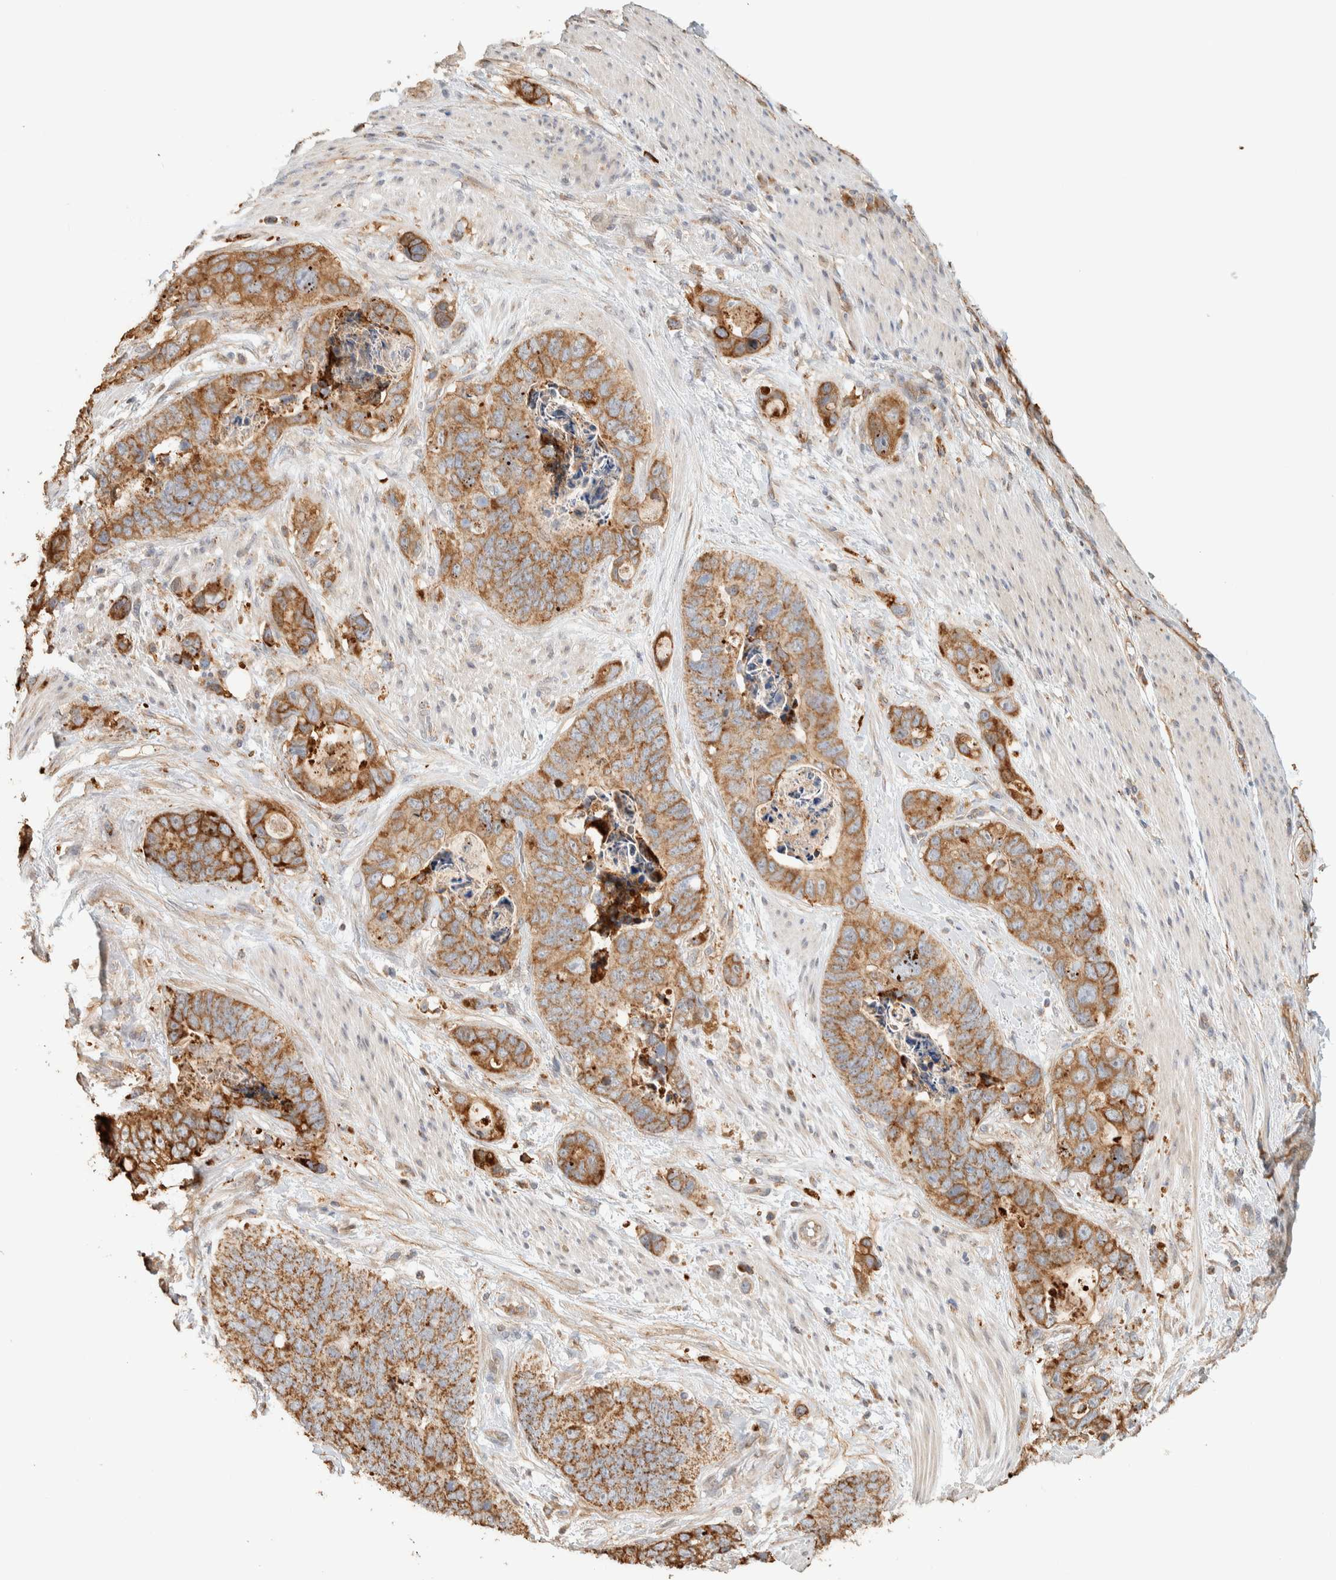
{"staining": {"intensity": "moderate", "quantity": ">75%", "location": "cytoplasmic/membranous"}, "tissue": "stomach cancer", "cell_type": "Tumor cells", "image_type": "cancer", "snomed": [{"axis": "morphology", "description": "Normal tissue, NOS"}, {"axis": "morphology", "description": "Adenocarcinoma, NOS"}, {"axis": "topography", "description": "Stomach"}], "caption": "A high-resolution micrograph shows IHC staining of stomach cancer, which shows moderate cytoplasmic/membranous staining in approximately >75% of tumor cells. (Stains: DAB (3,3'-diaminobenzidine) in brown, nuclei in blue, Microscopy: brightfield microscopy at high magnification).", "gene": "KIF9", "patient": {"sex": "female", "age": 89}}